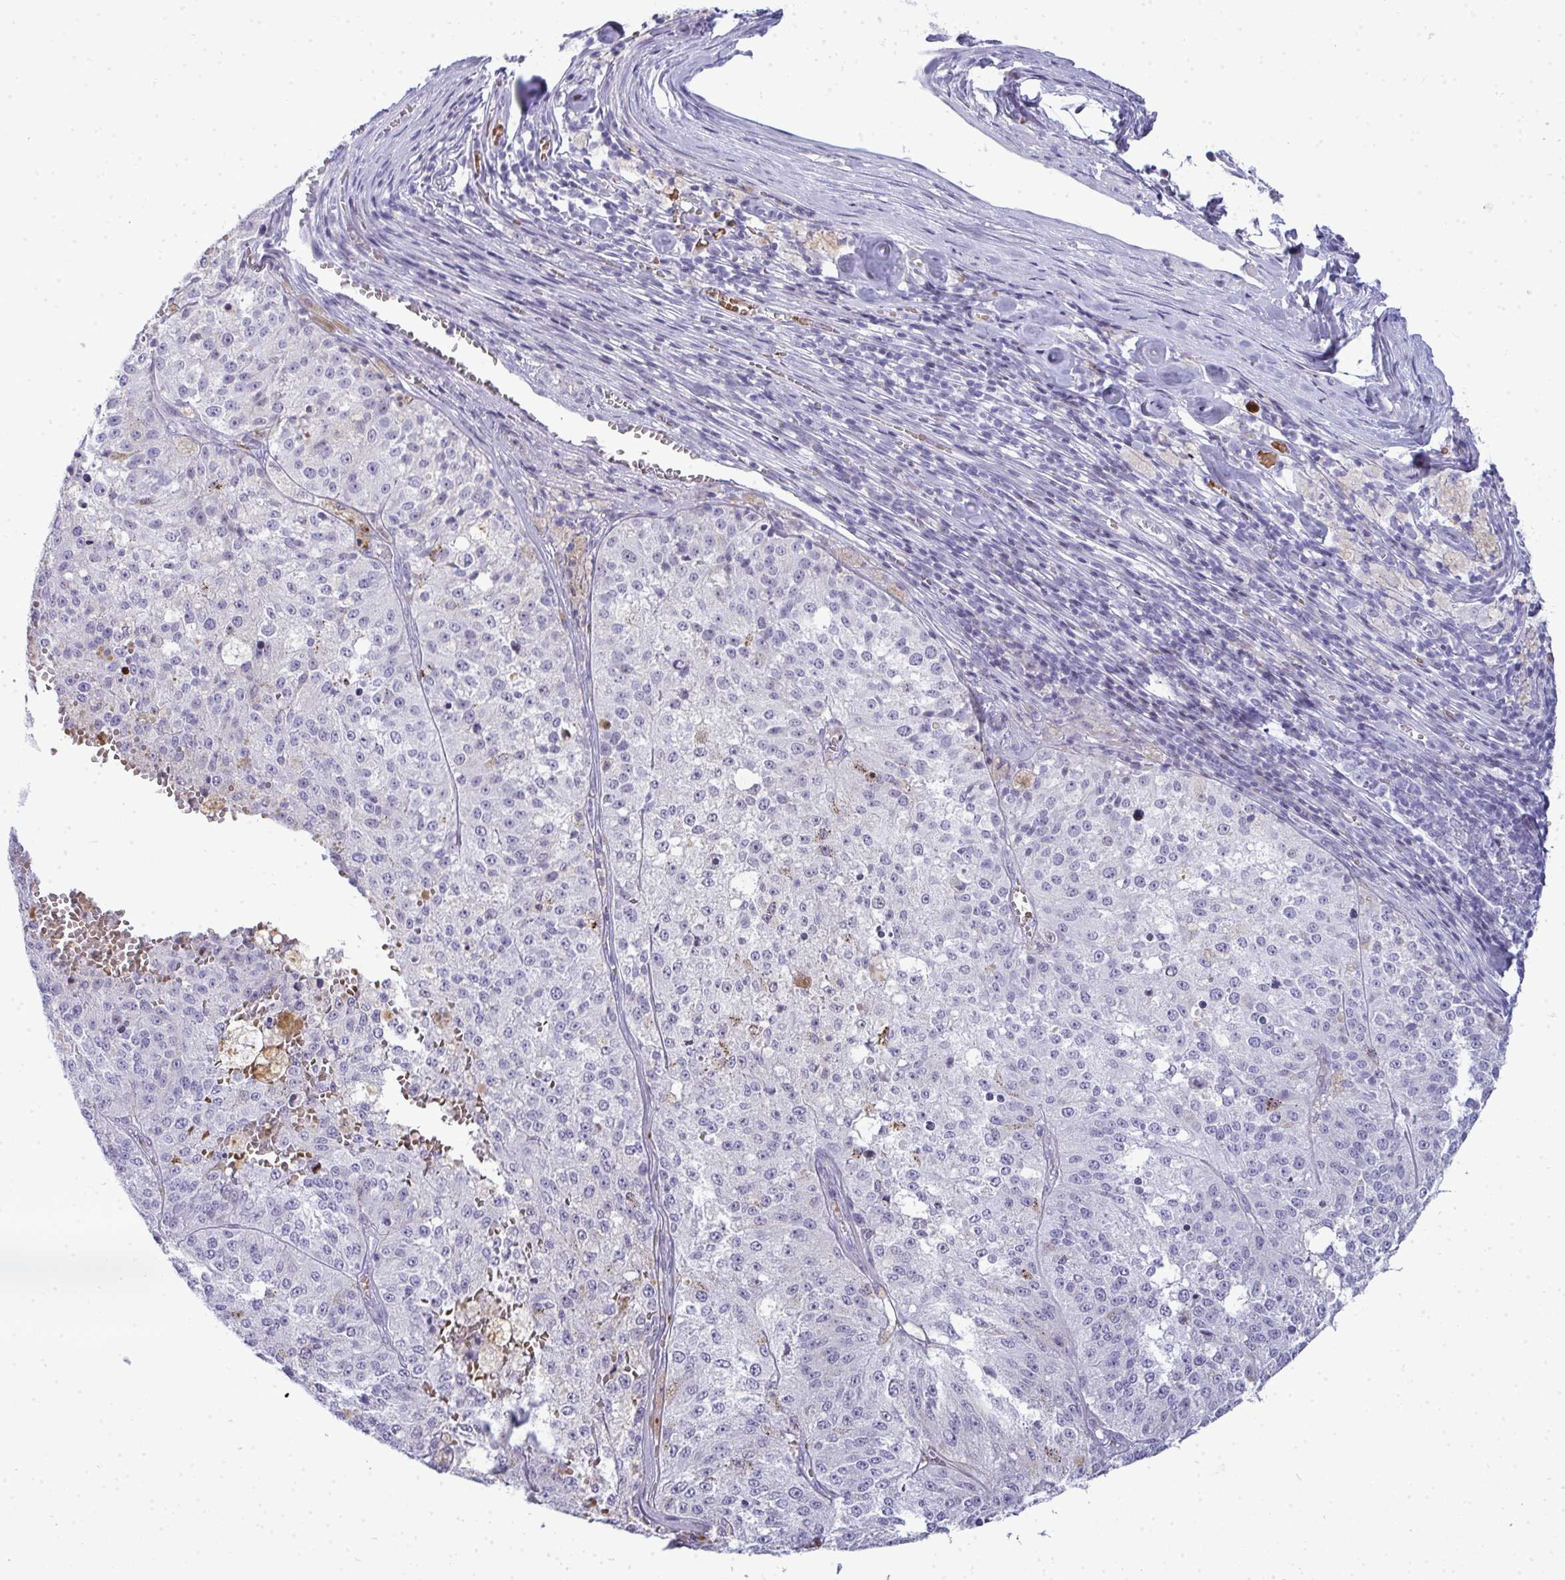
{"staining": {"intensity": "negative", "quantity": "none", "location": "none"}, "tissue": "melanoma", "cell_type": "Tumor cells", "image_type": "cancer", "snomed": [{"axis": "morphology", "description": "Malignant melanoma, Metastatic site"}, {"axis": "topography", "description": "Lymph node"}], "caption": "This image is of malignant melanoma (metastatic site) stained with immunohistochemistry to label a protein in brown with the nuclei are counter-stained blue. There is no staining in tumor cells.", "gene": "ZNF182", "patient": {"sex": "female", "age": 64}}